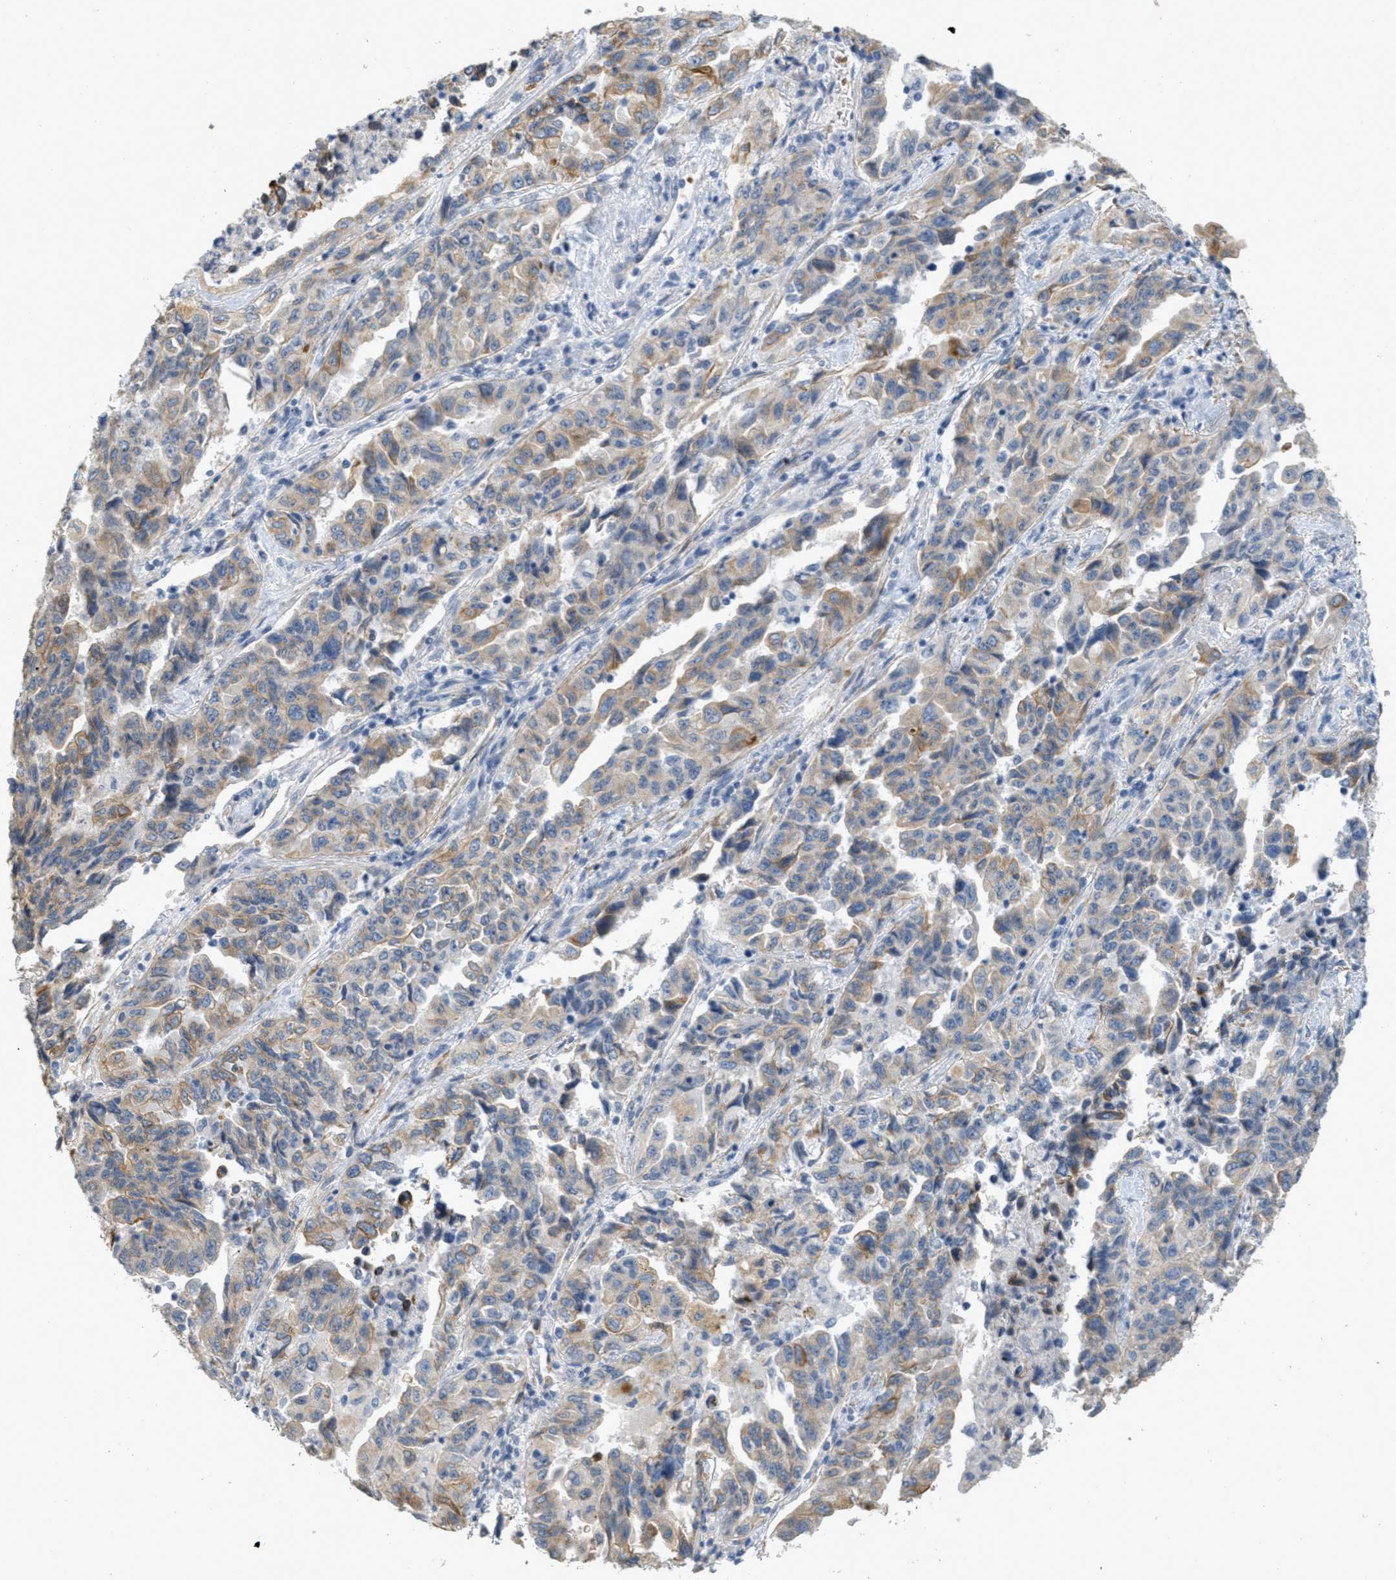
{"staining": {"intensity": "moderate", "quantity": ">75%", "location": "cytoplasmic/membranous"}, "tissue": "lung cancer", "cell_type": "Tumor cells", "image_type": "cancer", "snomed": [{"axis": "morphology", "description": "Adenocarcinoma, NOS"}, {"axis": "topography", "description": "Lung"}], "caption": "Immunohistochemical staining of human lung cancer (adenocarcinoma) exhibits moderate cytoplasmic/membranous protein staining in about >75% of tumor cells.", "gene": "MRS2", "patient": {"sex": "female", "age": 51}}